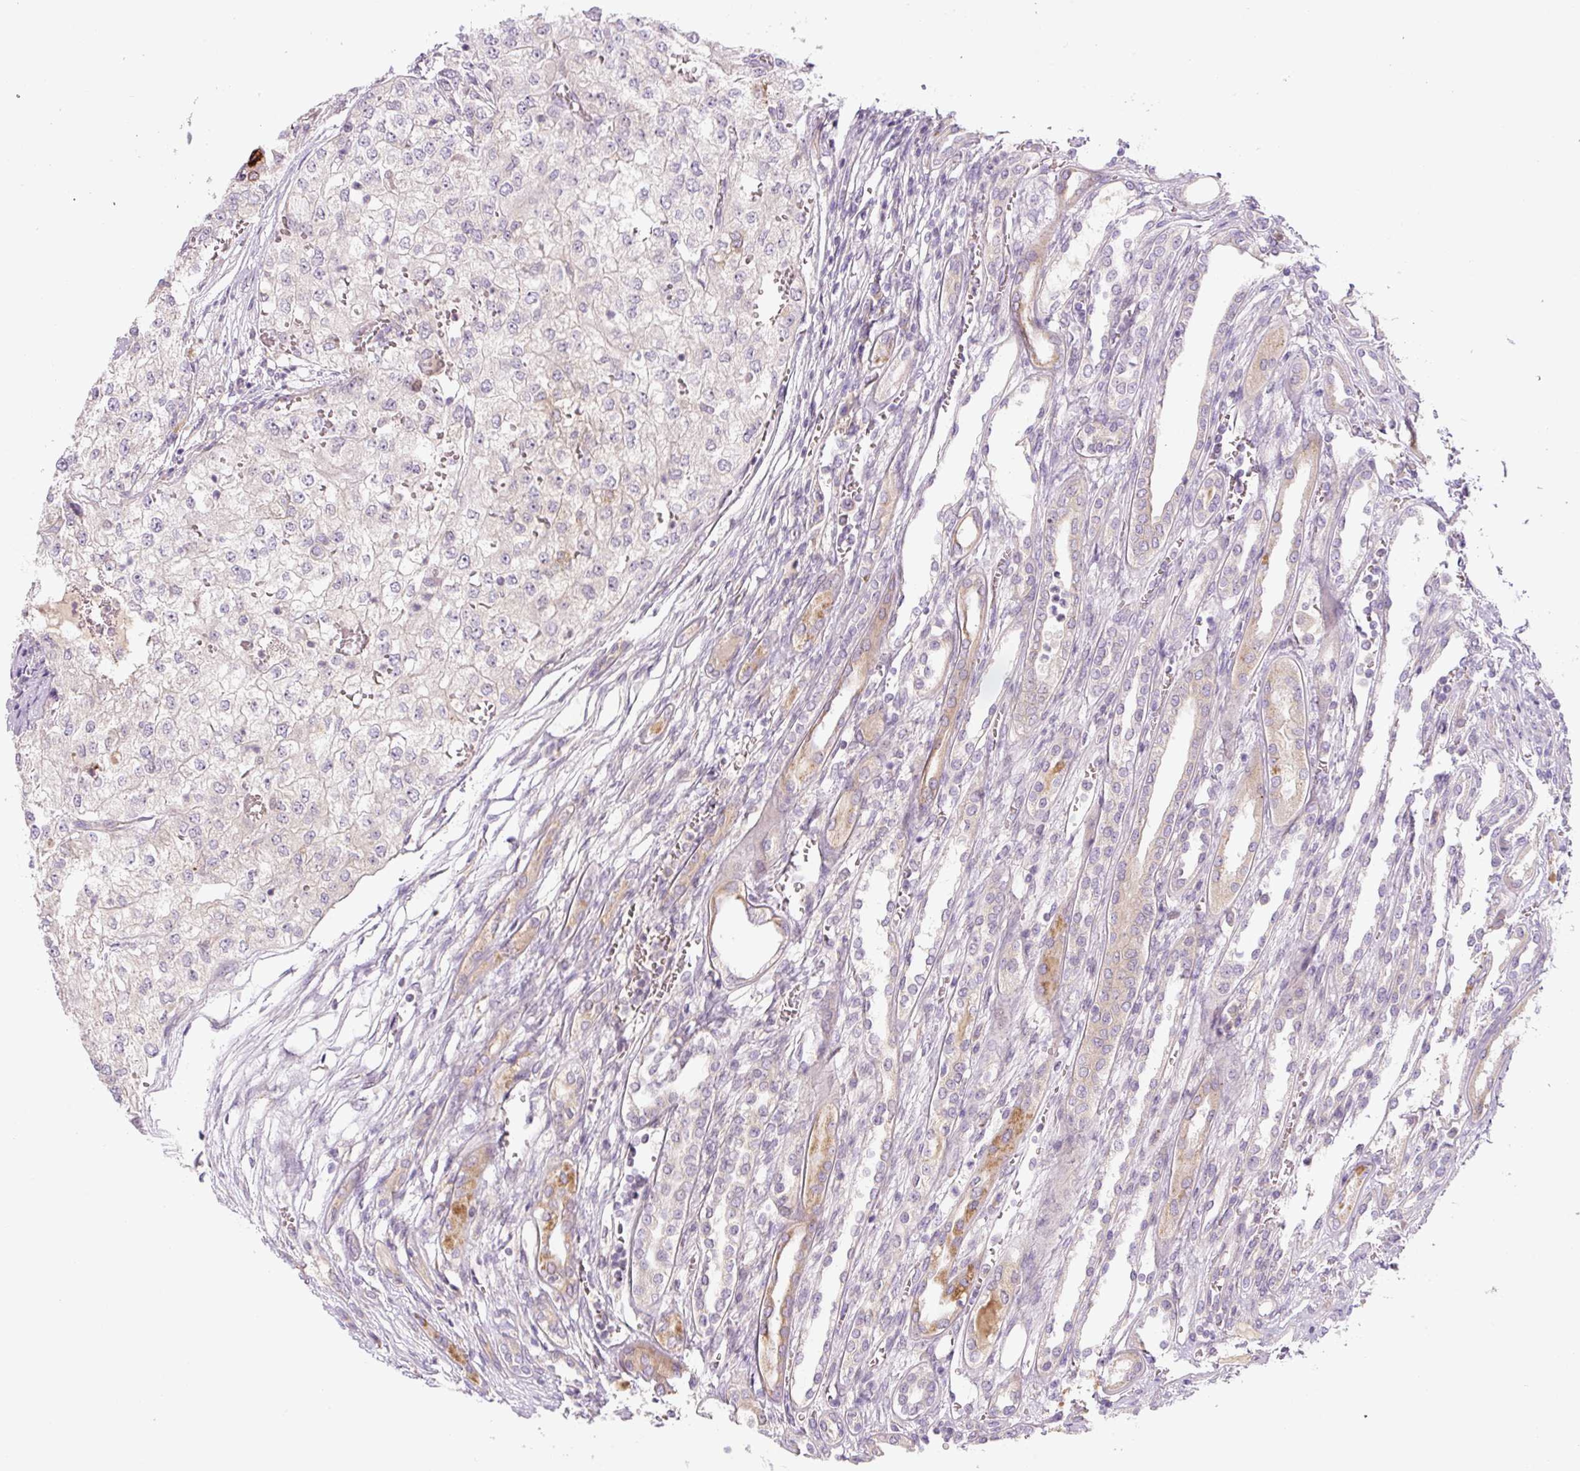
{"staining": {"intensity": "negative", "quantity": "none", "location": "none"}, "tissue": "renal cancer", "cell_type": "Tumor cells", "image_type": "cancer", "snomed": [{"axis": "morphology", "description": "Adenocarcinoma, NOS"}, {"axis": "topography", "description": "Kidney"}], "caption": "High power microscopy histopathology image of an IHC photomicrograph of renal cancer (adenocarcinoma), revealing no significant staining in tumor cells.", "gene": "YIF1B", "patient": {"sex": "female", "age": 54}}